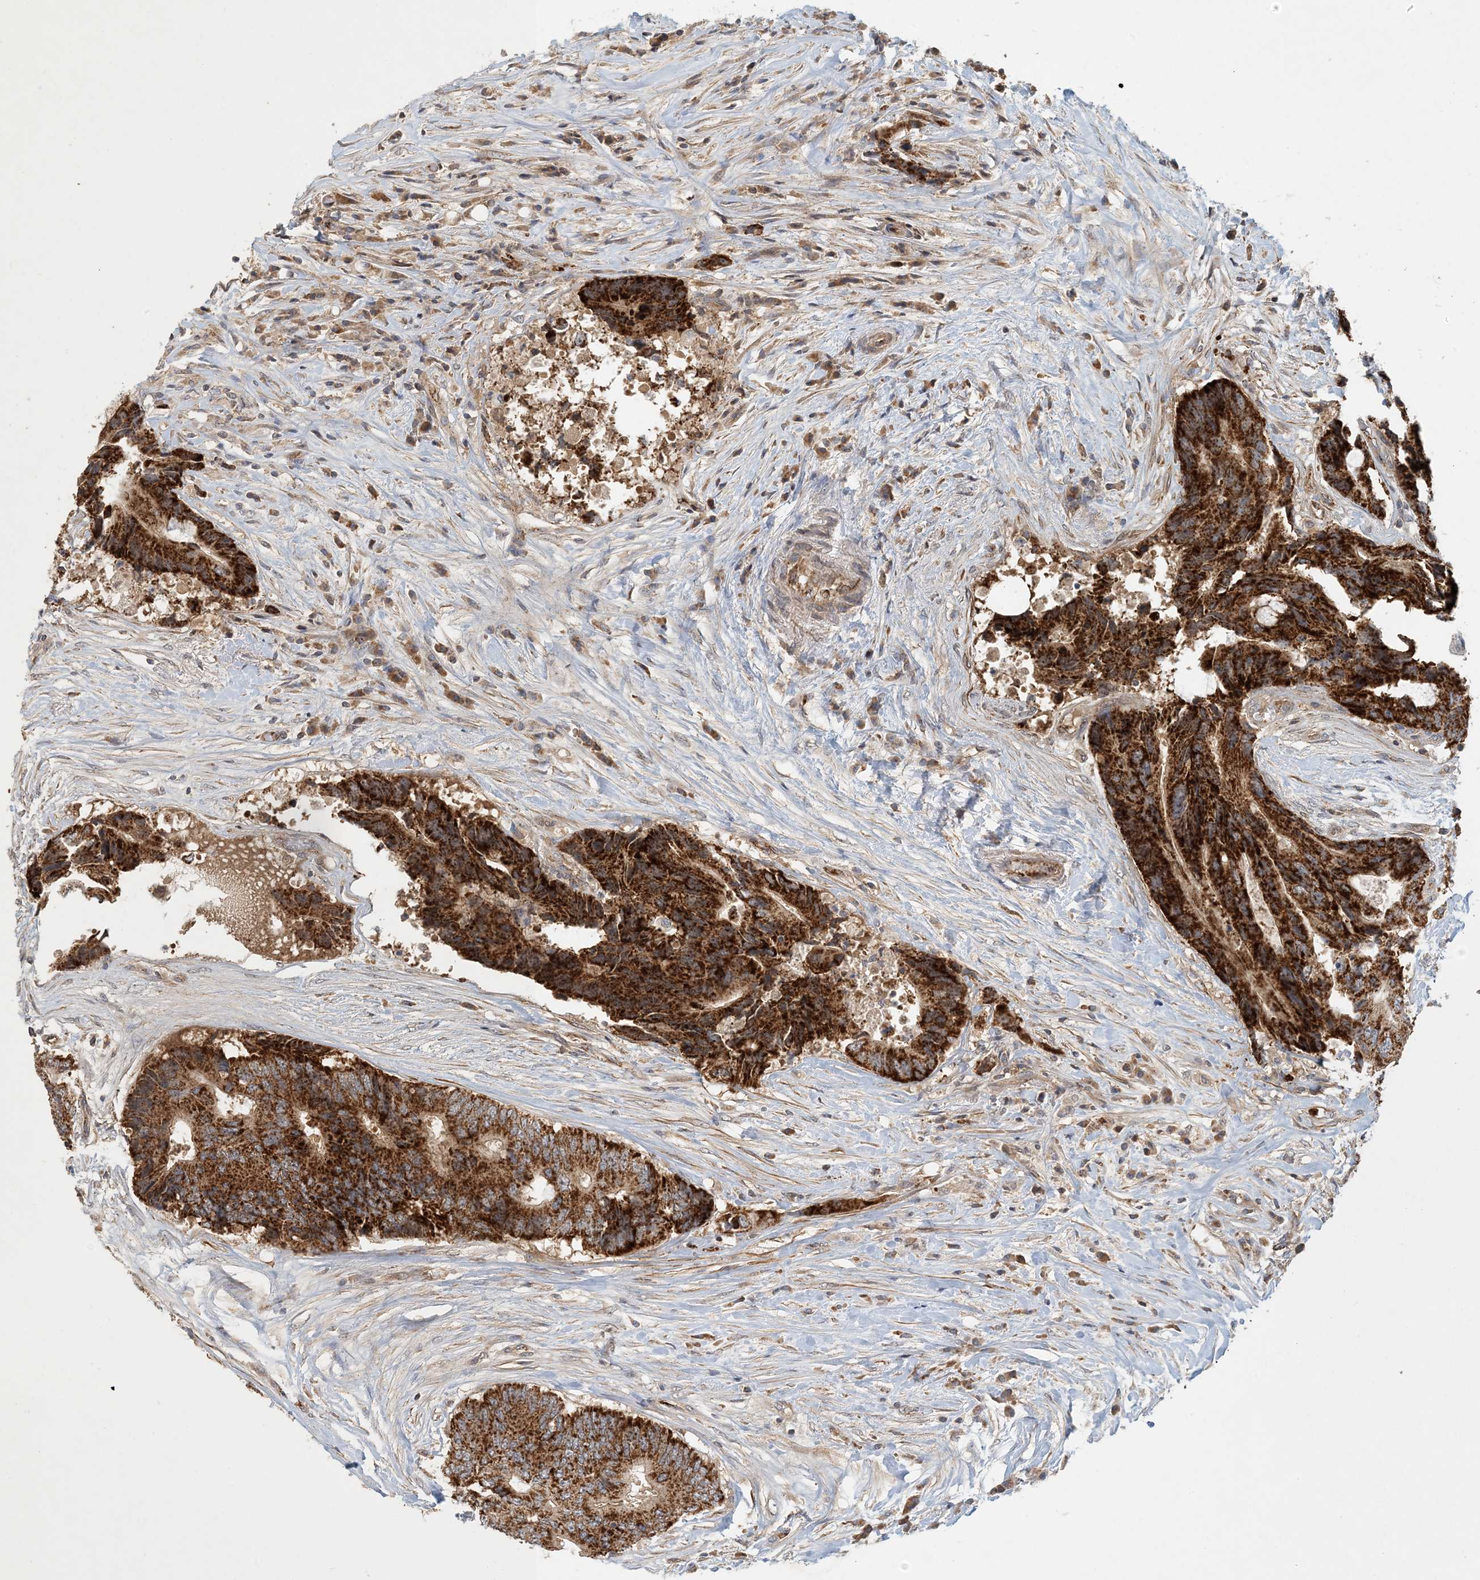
{"staining": {"intensity": "strong", "quantity": ">75%", "location": "cytoplasmic/membranous"}, "tissue": "colorectal cancer", "cell_type": "Tumor cells", "image_type": "cancer", "snomed": [{"axis": "morphology", "description": "Adenocarcinoma, NOS"}, {"axis": "topography", "description": "Colon"}], "caption": "Strong cytoplasmic/membranous staining is identified in about >75% of tumor cells in colorectal cancer.", "gene": "ZBTB3", "patient": {"sex": "male", "age": 71}}